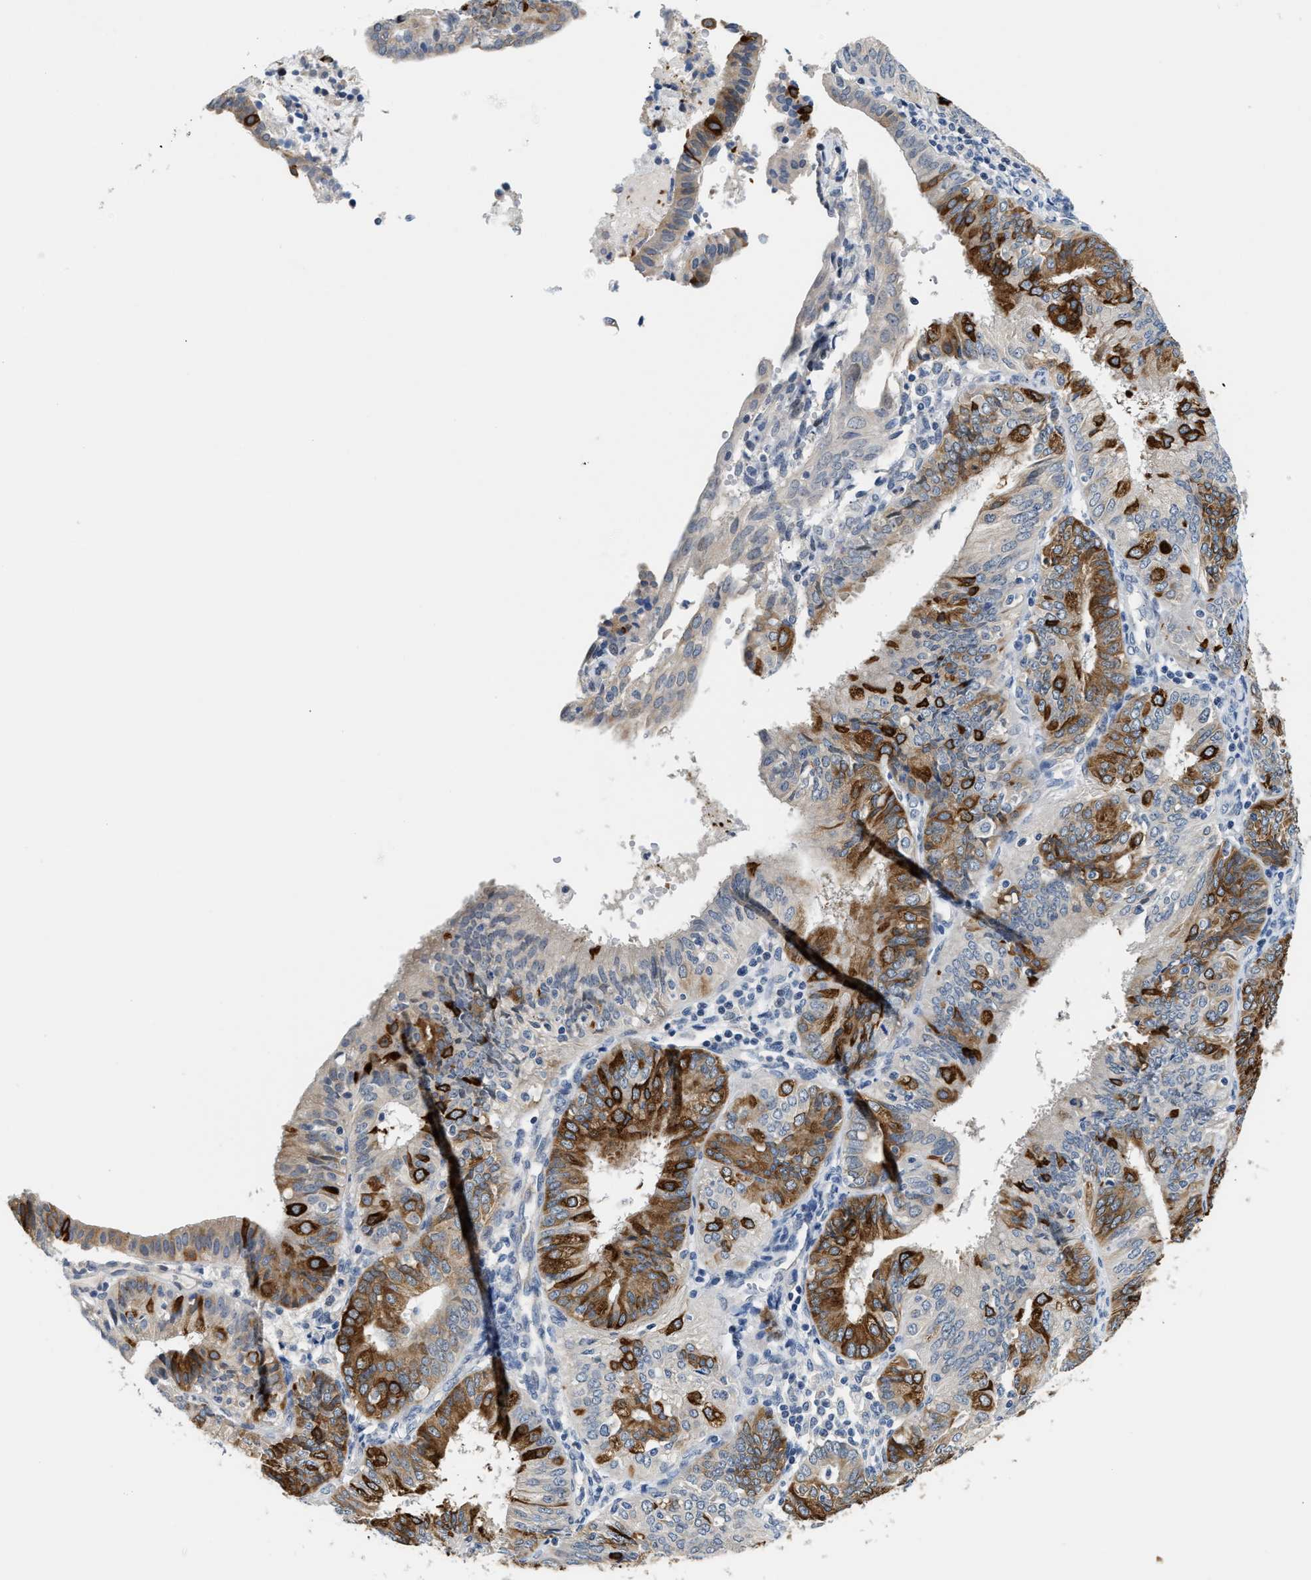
{"staining": {"intensity": "strong", "quantity": ">75%", "location": "cytoplasmic/membranous"}, "tissue": "endometrial cancer", "cell_type": "Tumor cells", "image_type": "cancer", "snomed": [{"axis": "morphology", "description": "Adenocarcinoma, NOS"}, {"axis": "topography", "description": "Endometrium"}], "caption": "Immunohistochemical staining of human adenocarcinoma (endometrial) demonstrates high levels of strong cytoplasmic/membranous expression in about >75% of tumor cells.", "gene": "CLGN", "patient": {"sex": "female", "age": 58}}